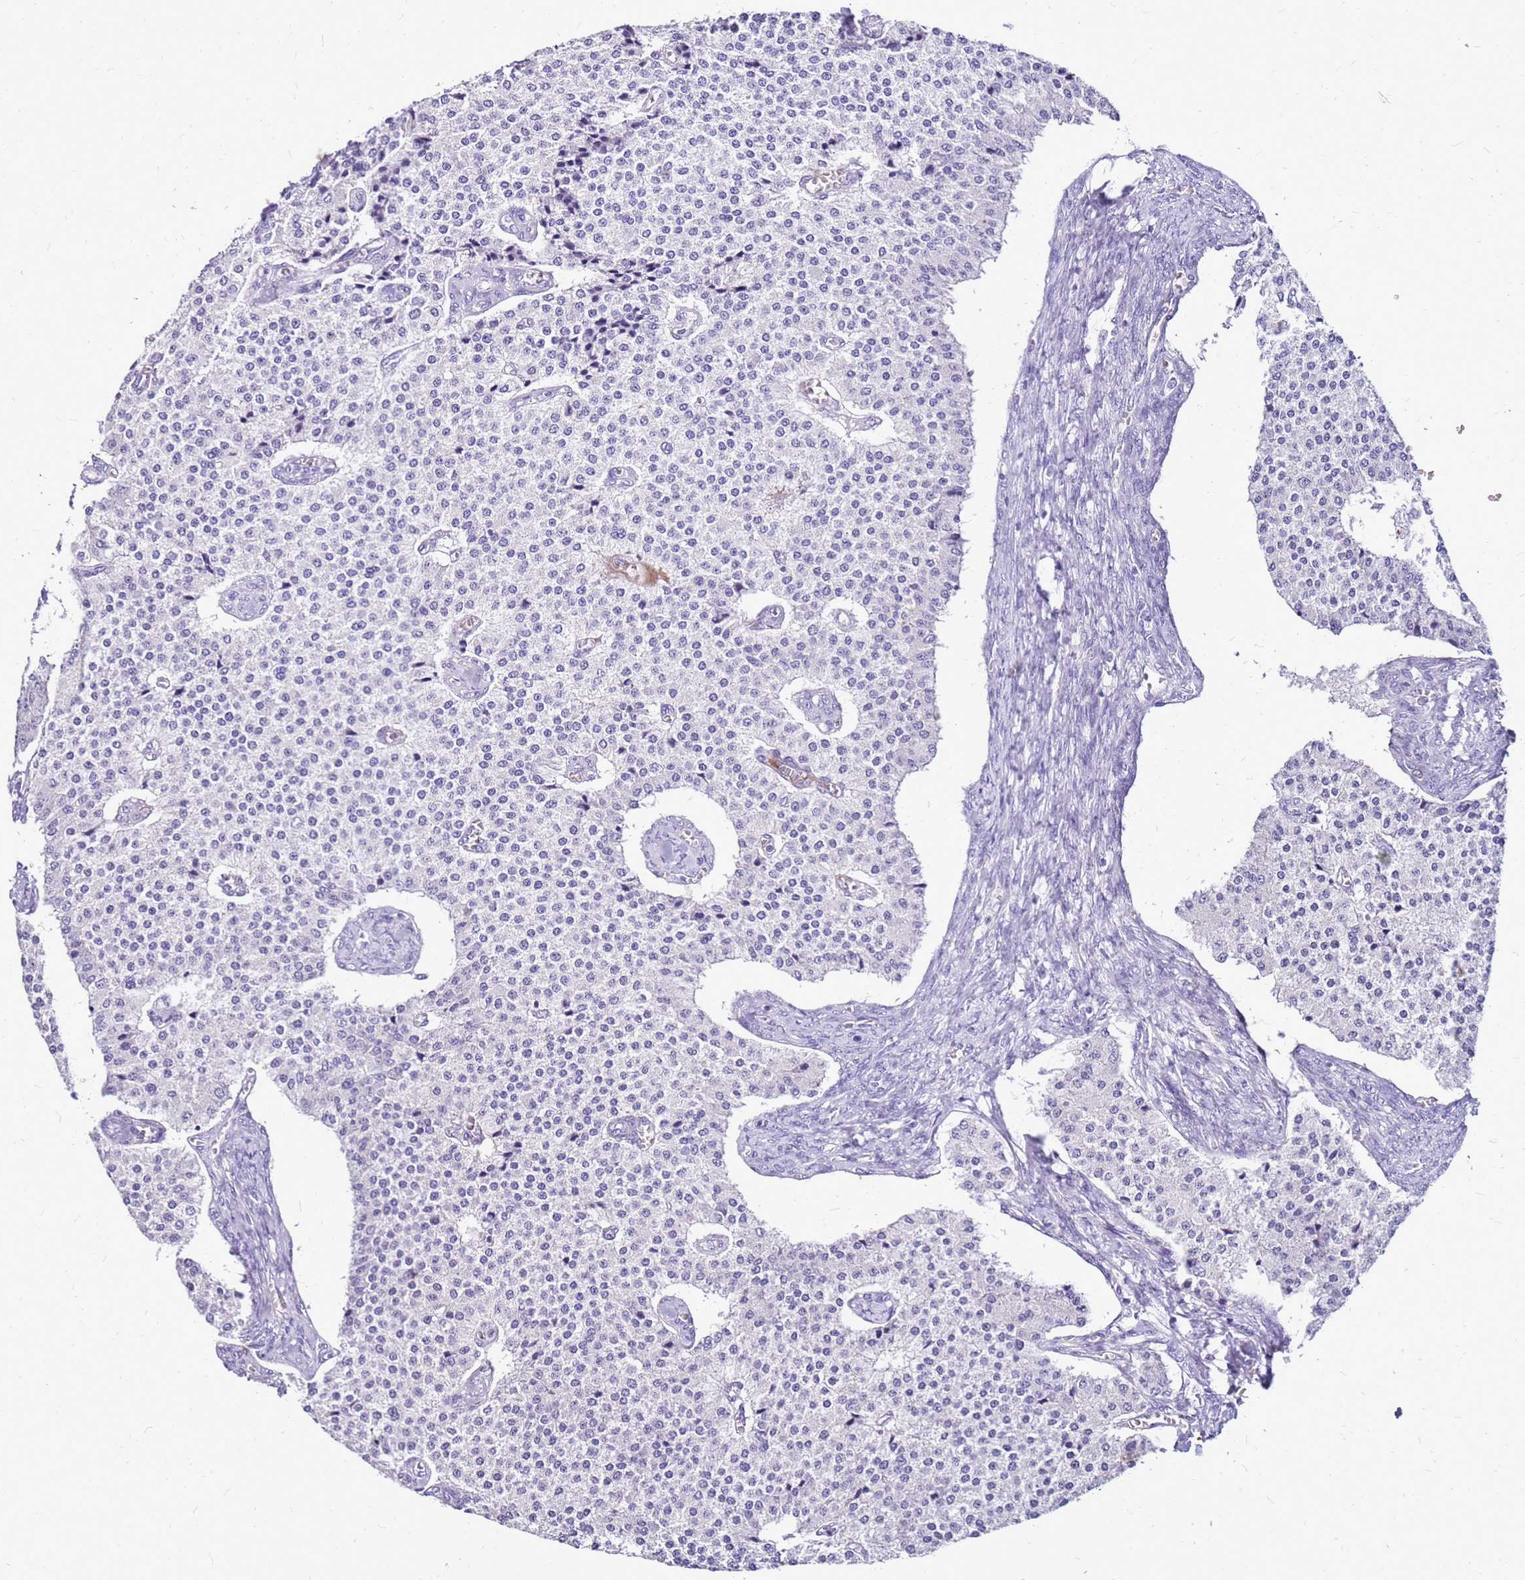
{"staining": {"intensity": "negative", "quantity": "none", "location": "none"}, "tissue": "carcinoid", "cell_type": "Tumor cells", "image_type": "cancer", "snomed": [{"axis": "morphology", "description": "Carcinoid, malignant, NOS"}, {"axis": "topography", "description": "Colon"}], "caption": "High power microscopy photomicrograph of an immunohistochemistry micrograph of malignant carcinoid, revealing no significant staining in tumor cells. (DAB (3,3'-diaminobenzidine) IHC with hematoxylin counter stain).", "gene": "DCDC2B", "patient": {"sex": "female", "age": 52}}